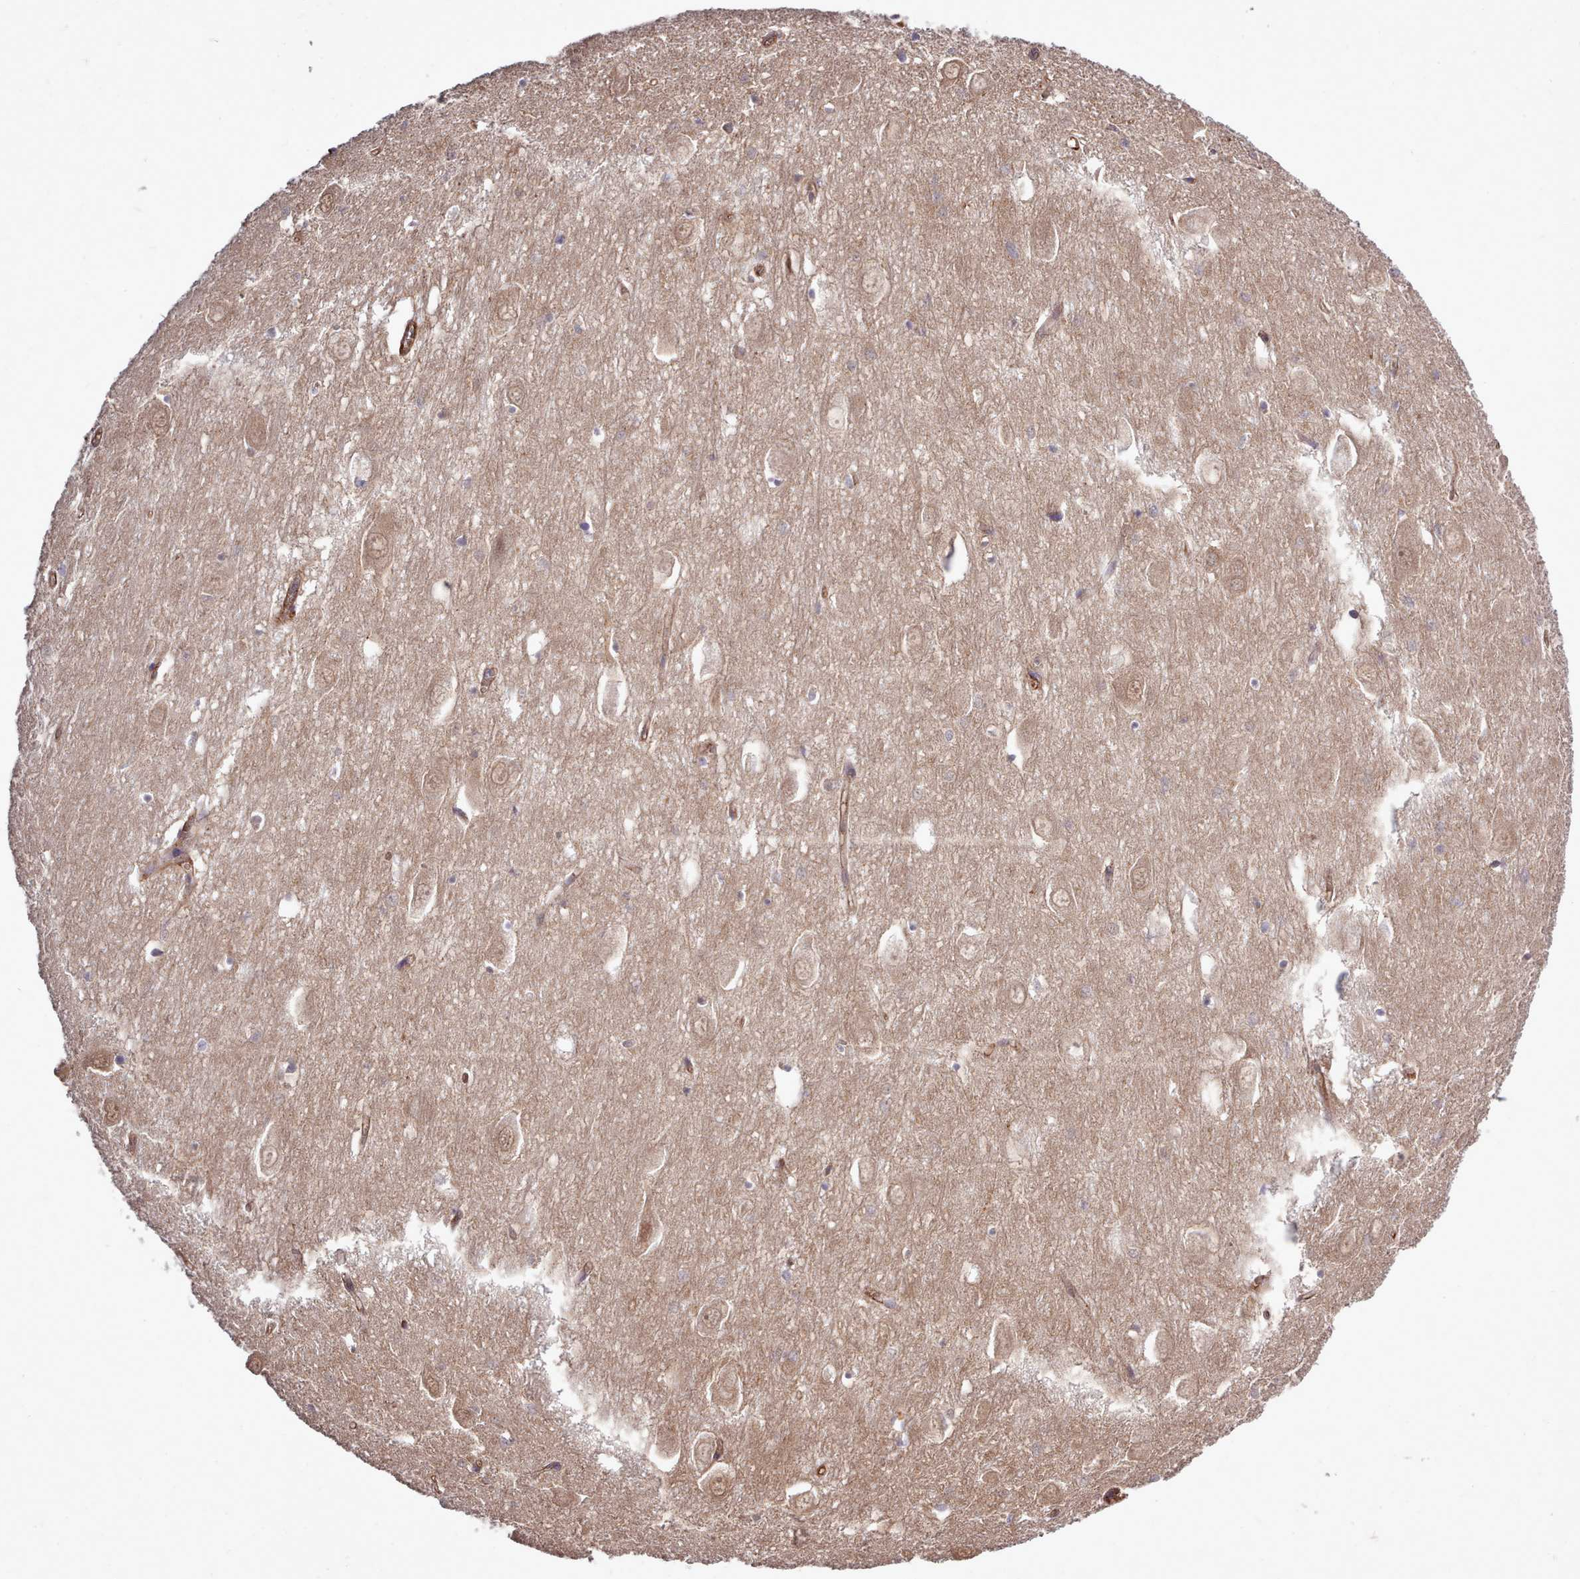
{"staining": {"intensity": "negative", "quantity": "none", "location": "none"}, "tissue": "hippocampus", "cell_type": "Glial cells", "image_type": "normal", "snomed": [{"axis": "morphology", "description": "Normal tissue, NOS"}, {"axis": "topography", "description": "Hippocampus"}], "caption": "There is no significant expression in glial cells of hippocampus. Nuclei are stained in blue.", "gene": "STUB1", "patient": {"sex": "female", "age": 64}}